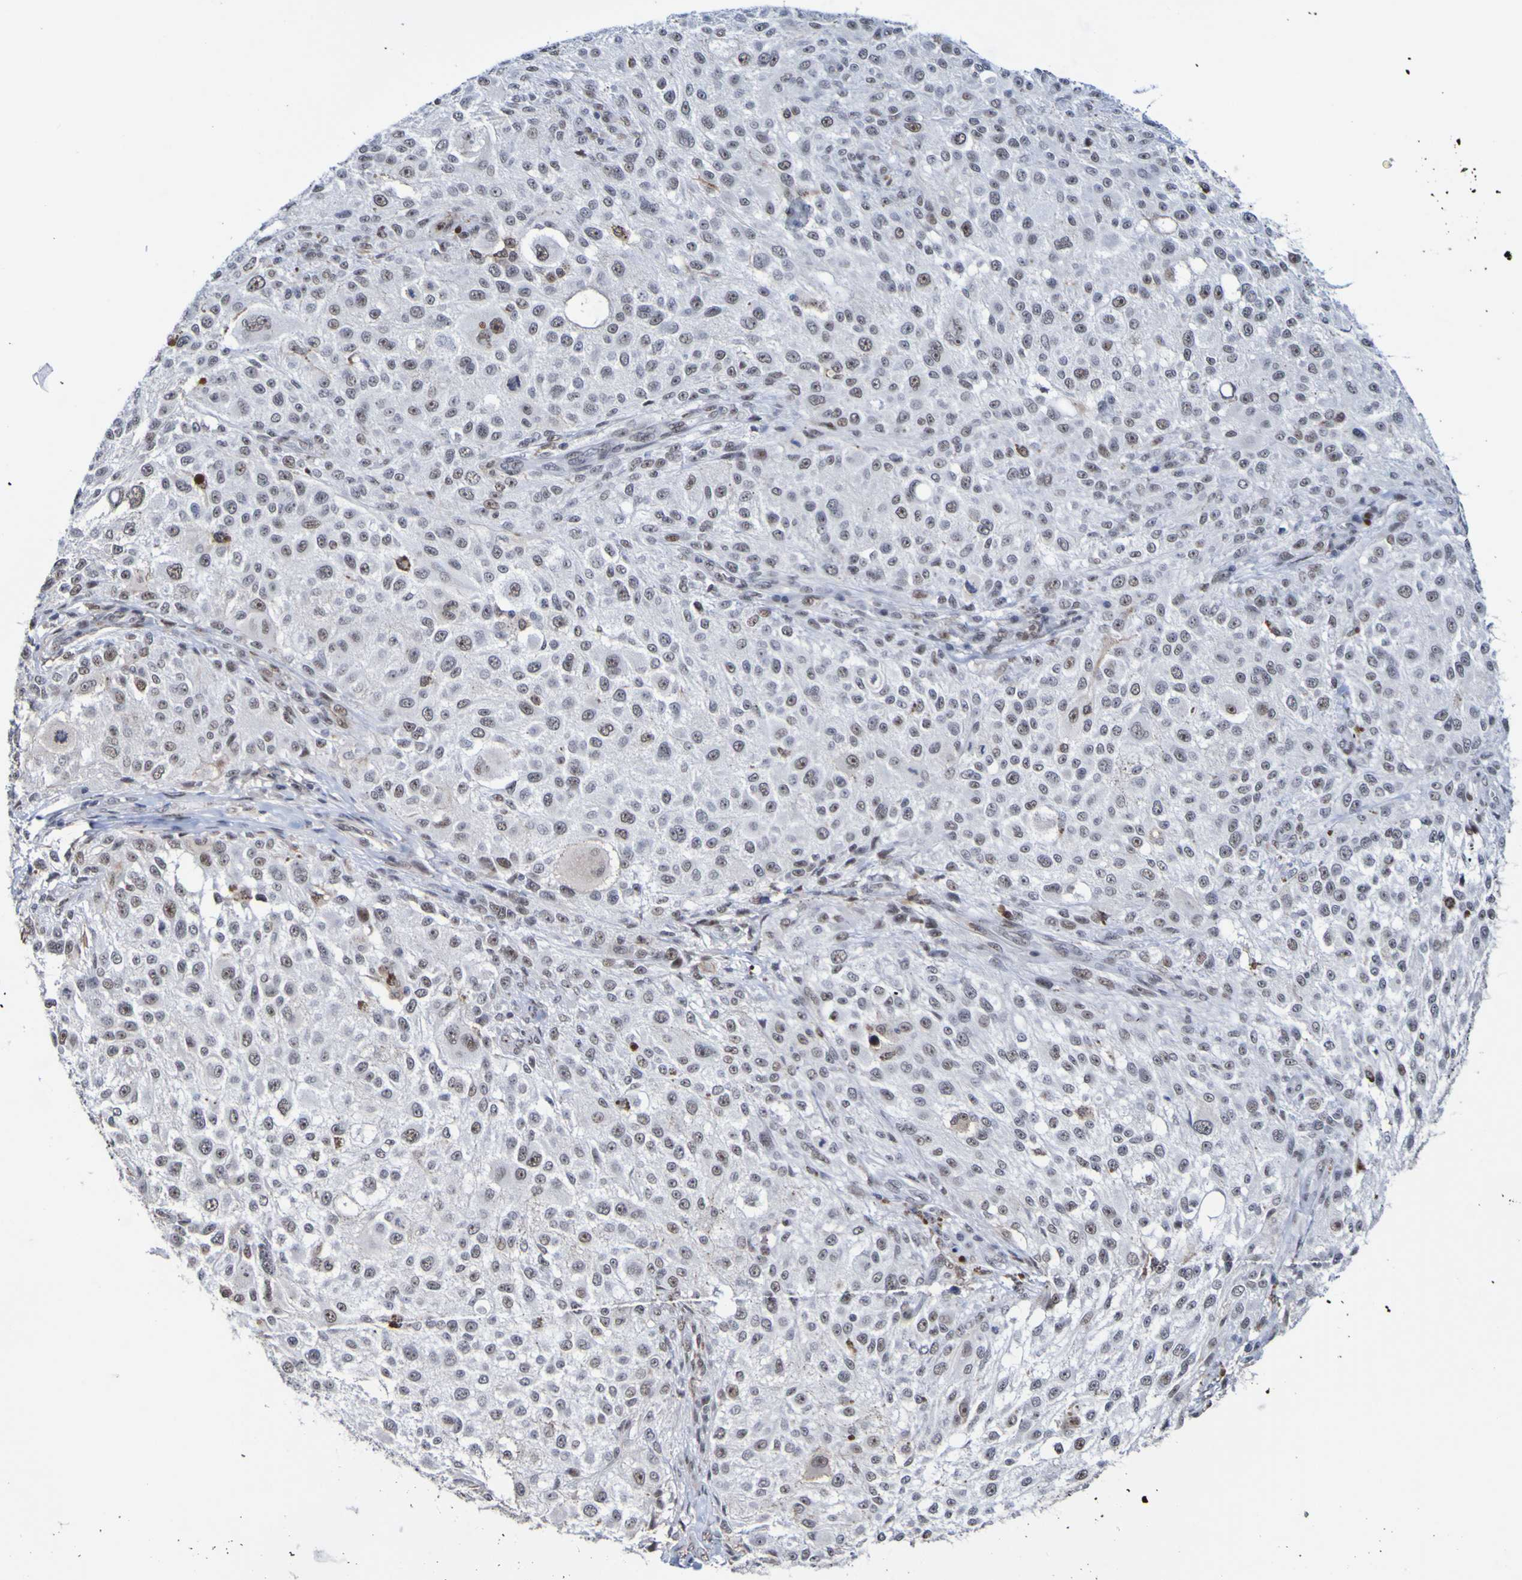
{"staining": {"intensity": "weak", "quantity": "25%-75%", "location": "nuclear"}, "tissue": "melanoma", "cell_type": "Tumor cells", "image_type": "cancer", "snomed": [{"axis": "morphology", "description": "Necrosis, NOS"}, {"axis": "morphology", "description": "Malignant melanoma, NOS"}, {"axis": "topography", "description": "Skin"}], "caption": "Protein analysis of melanoma tissue displays weak nuclear expression in approximately 25%-75% of tumor cells.", "gene": "CDC5L", "patient": {"sex": "female", "age": 87}}